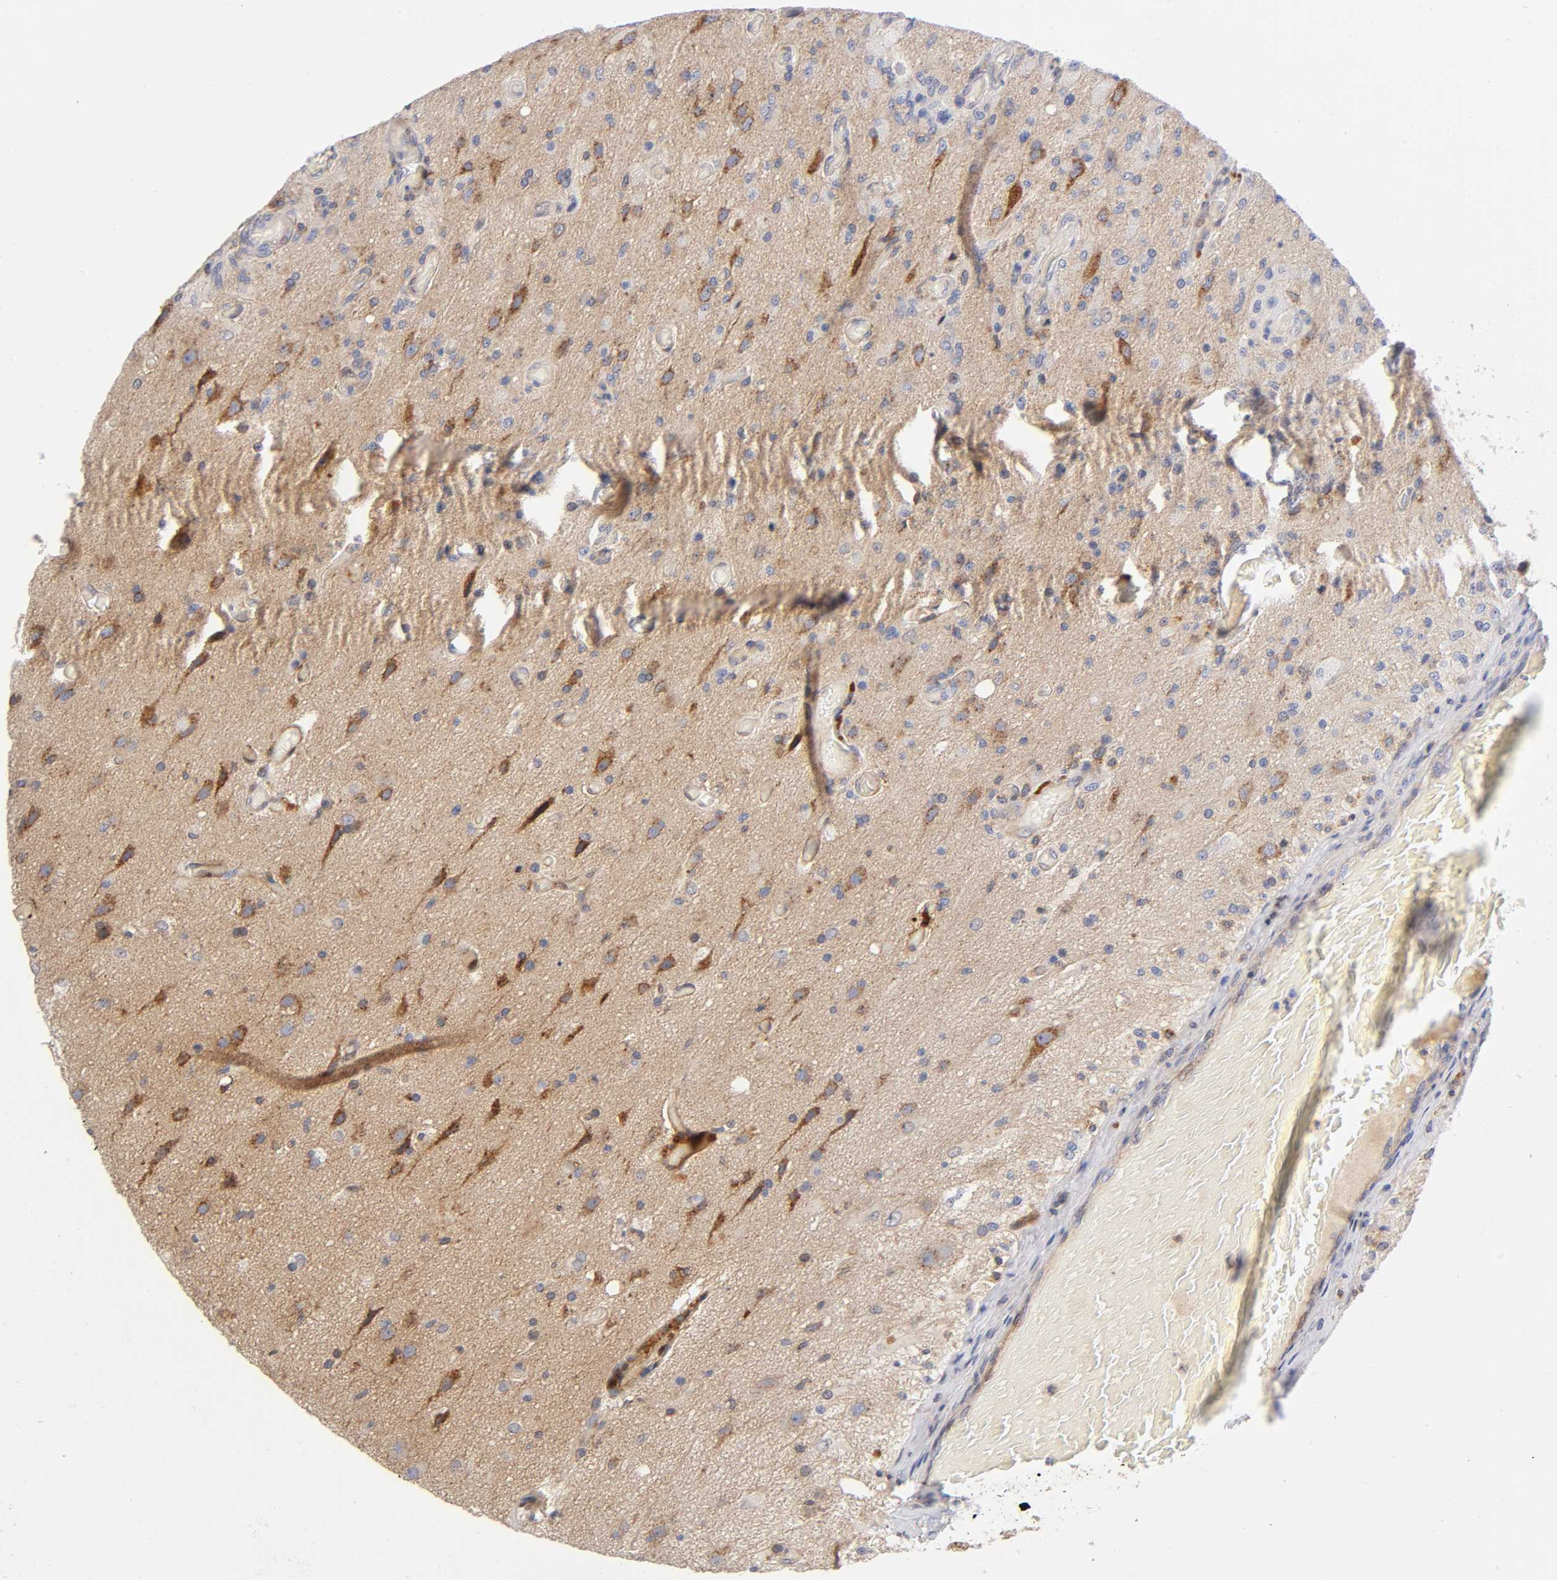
{"staining": {"intensity": "moderate", "quantity": "25%-75%", "location": "cytoplasmic/membranous"}, "tissue": "glioma", "cell_type": "Tumor cells", "image_type": "cancer", "snomed": [{"axis": "morphology", "description": "Normal tissue, NOS"}, {"axis": "morphology", "description": "Glioma, malignant, High grade"}, {"axis": "topography", "description": "Cerebral cortex"}], "caption": "High-grade glioma (malignant) tissue exhibits moderate cytoplasmic/membranous staining in about 25%-75% of tumor cells, visualized by immunohistochemistry. Using DAB (brown) and hematoxylin (blue) stains, captured at high magnification using brightfield microscopy.", "gene": "ANXA7", "patient": {"sex": "male", "age": 77}}